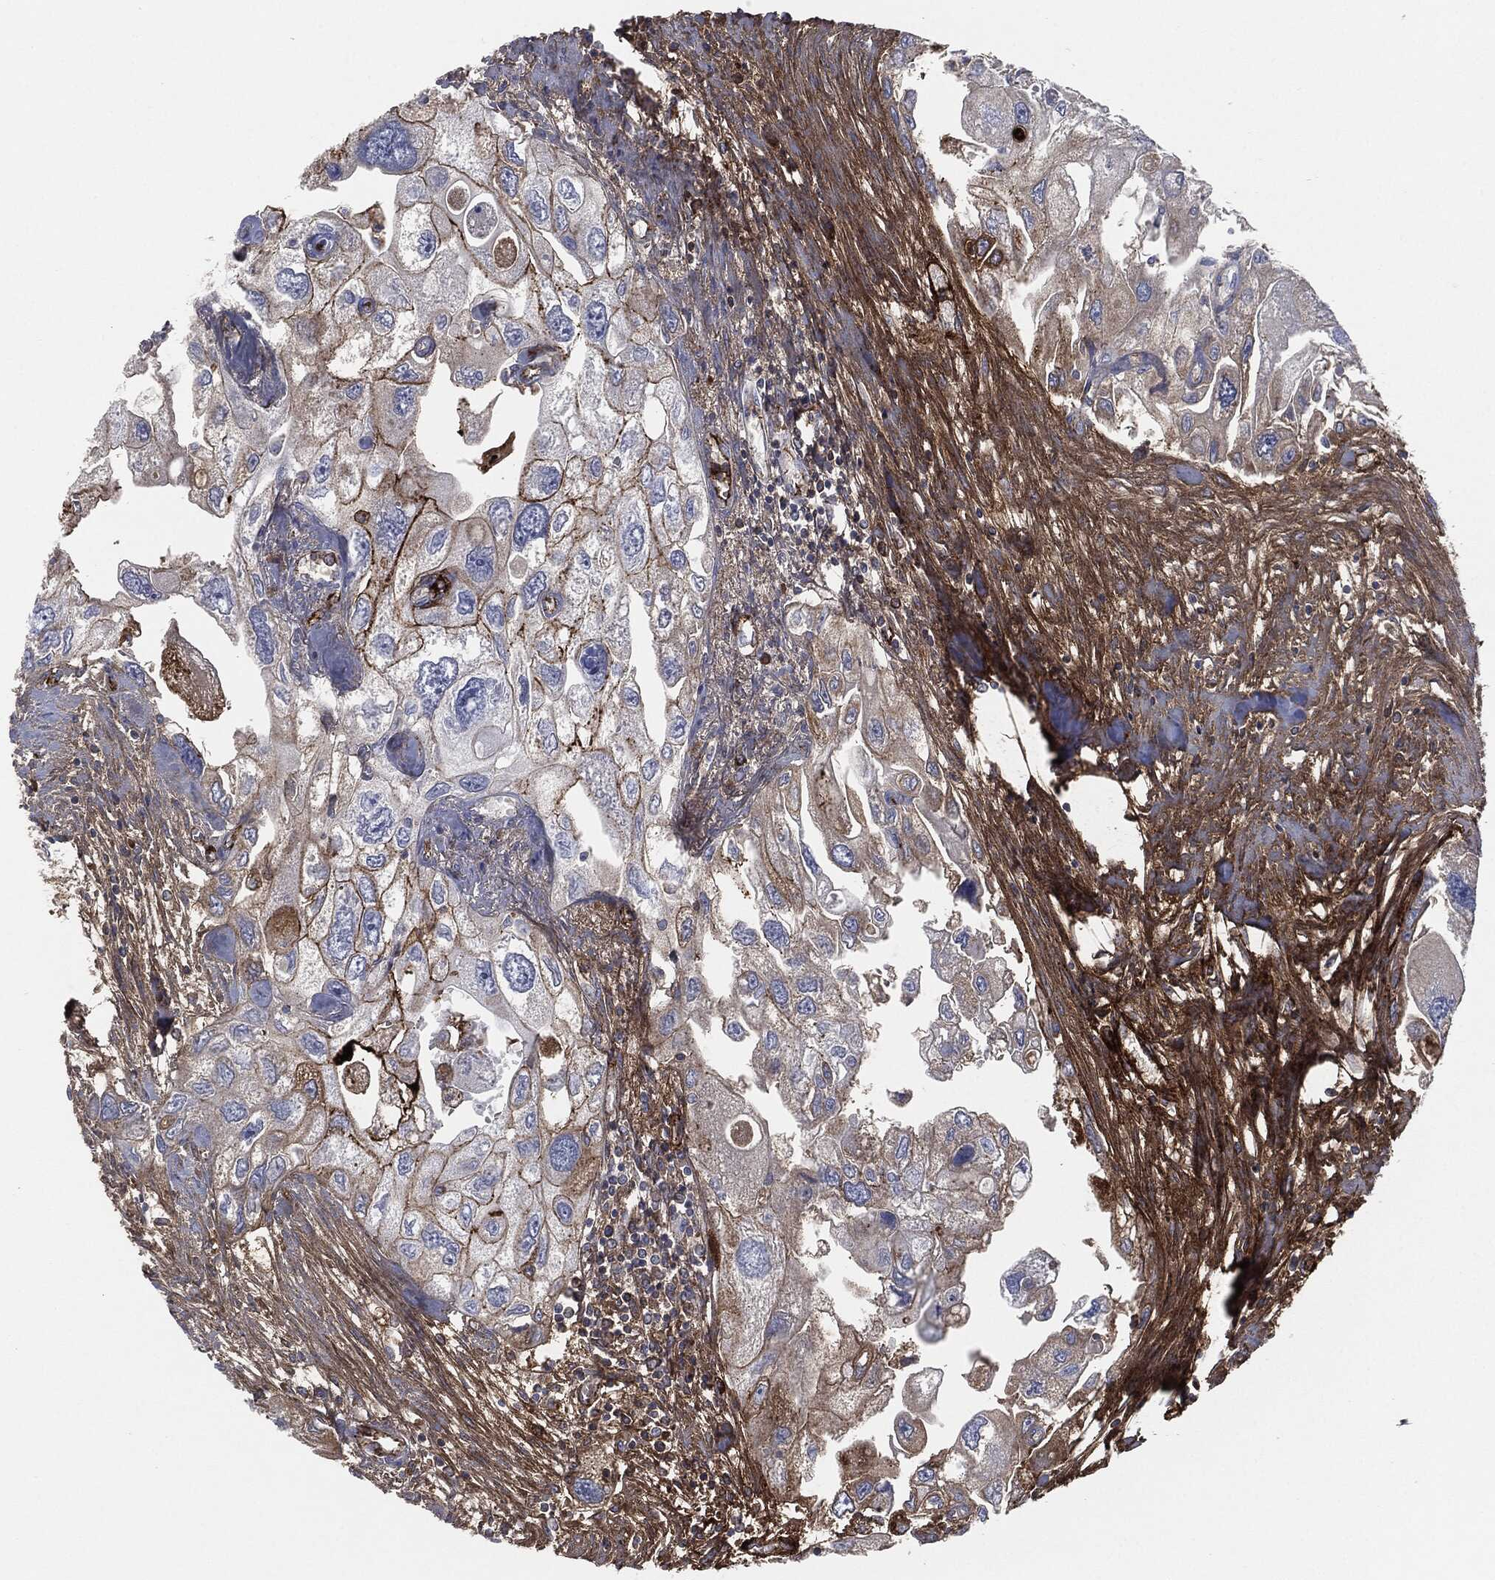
{"staining": {"intensity": "strong", "quantity": "<25%", "location": "cytoplasmic/membranous"}, "tissue": "urothelial cancer", "cell_type": "Tumor cells", "image_type": "cancer", "snomed": [{"axis": "morphology", "description": "Urothelial carcinoma, High grade"}, {"axis": "topography", "description": "Urinary bladder"}], "caption": "IHC micrograph of neoplastic tissue: human urothelial cancer stained using IHC reveals medium levels of strong protein expression localized specifically in the cytoplasmic/membranous of tumor cells, appearing as a cytoplasmic/membranous brown color.", "gene": "APOB", "patient": {"sex": "male", "age": 59}}